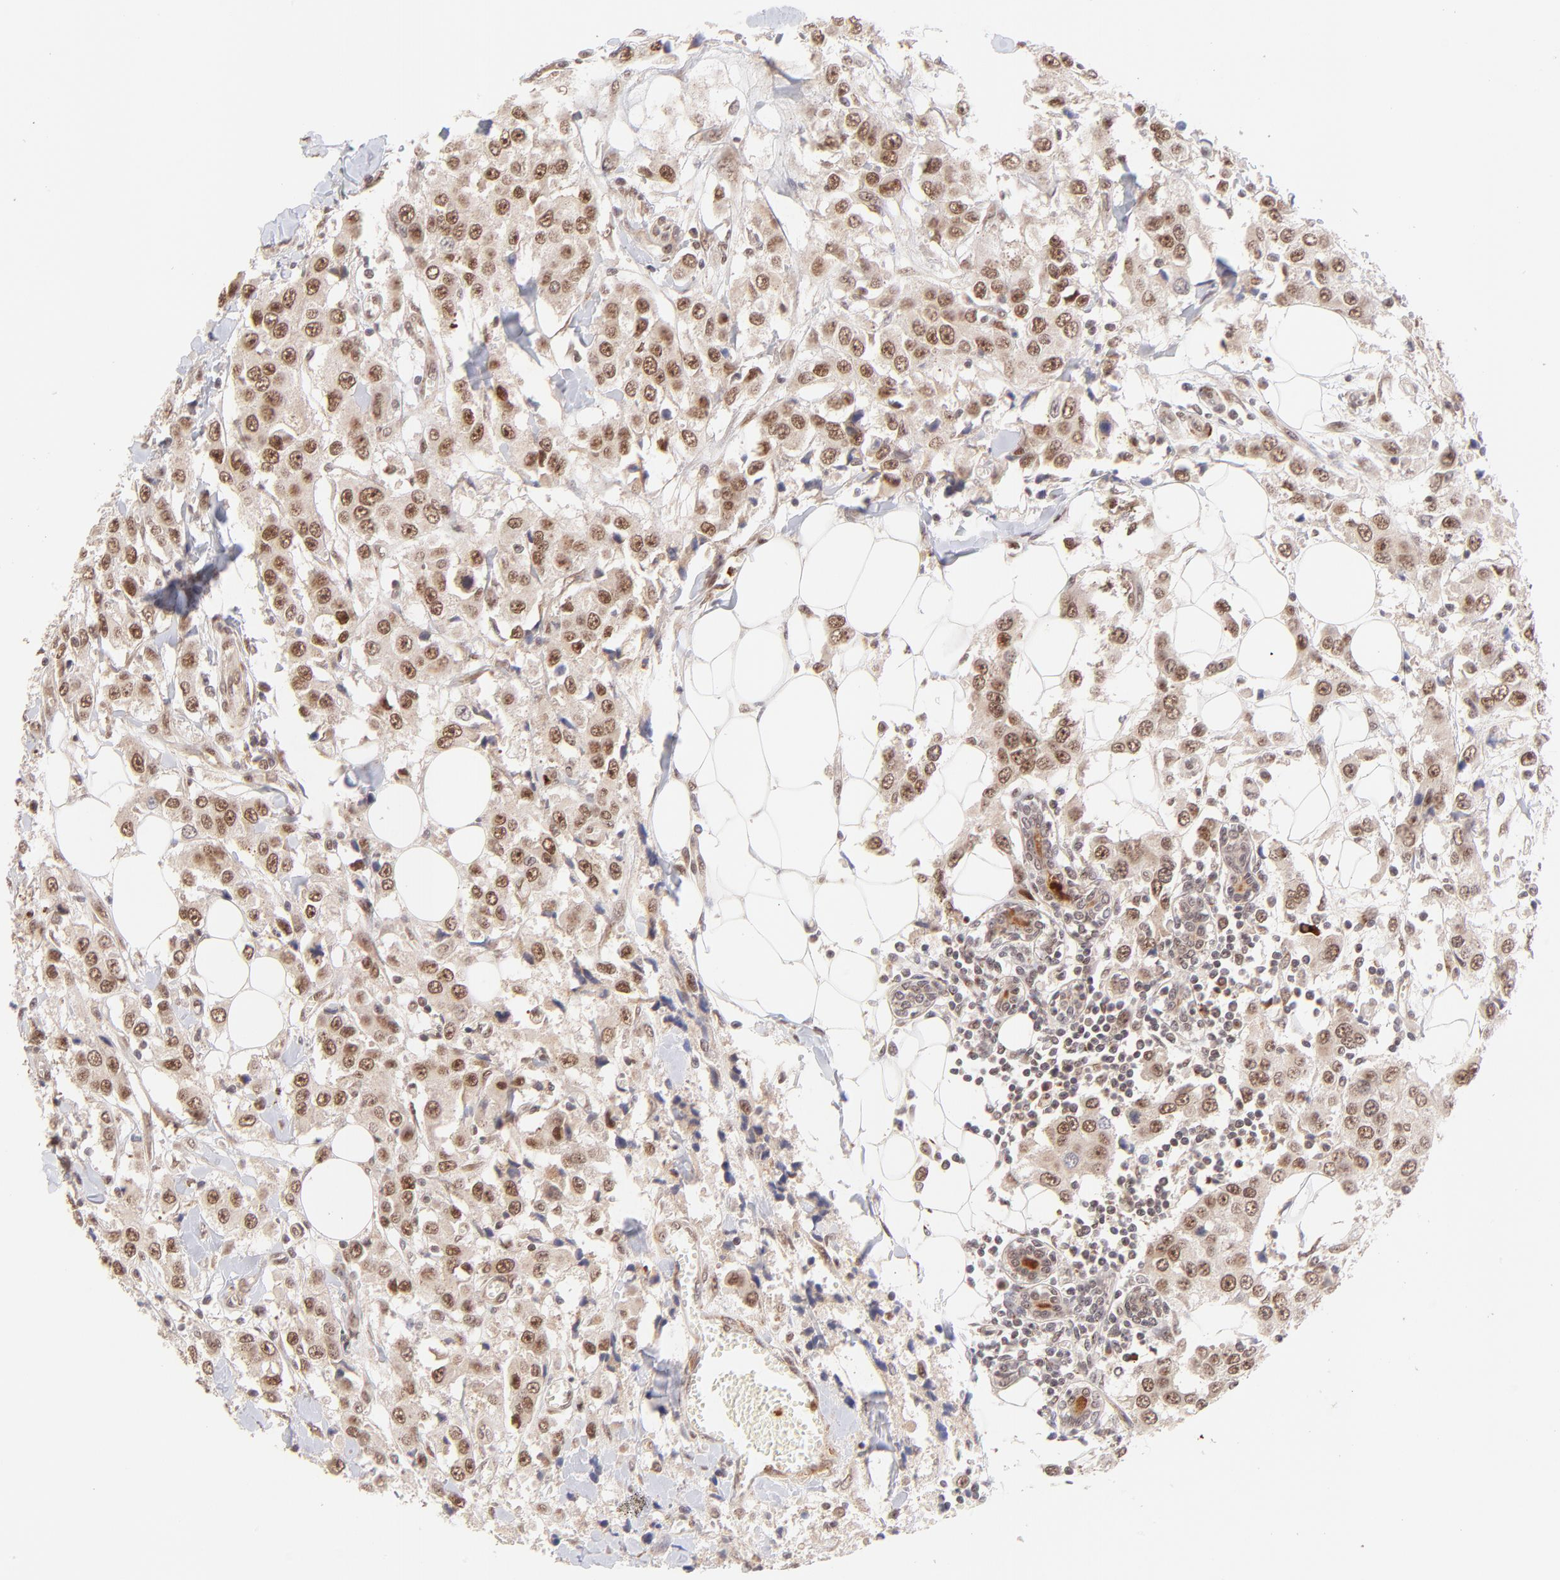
{"staining": {"intensity": "moderate", "quantity": ">75%", "location": "nuclear"}, "tissue": "breast cancer", "cell_type": "Tumor cells", "image_type": "cancer", "snomed": [{"axis": "morphology", "description": "Duct carcinoma"}, {"axis": "topography", "description": "Breast"}], "caption": "There is medium levels of moderate nuclear positivity in tumor cells of breast infiltrating ductal carcinoma, as demonstrated by immunohistochemical staining (brown color).", "gene": "MED12", "patient": {"sex": "female", "age": 58}}